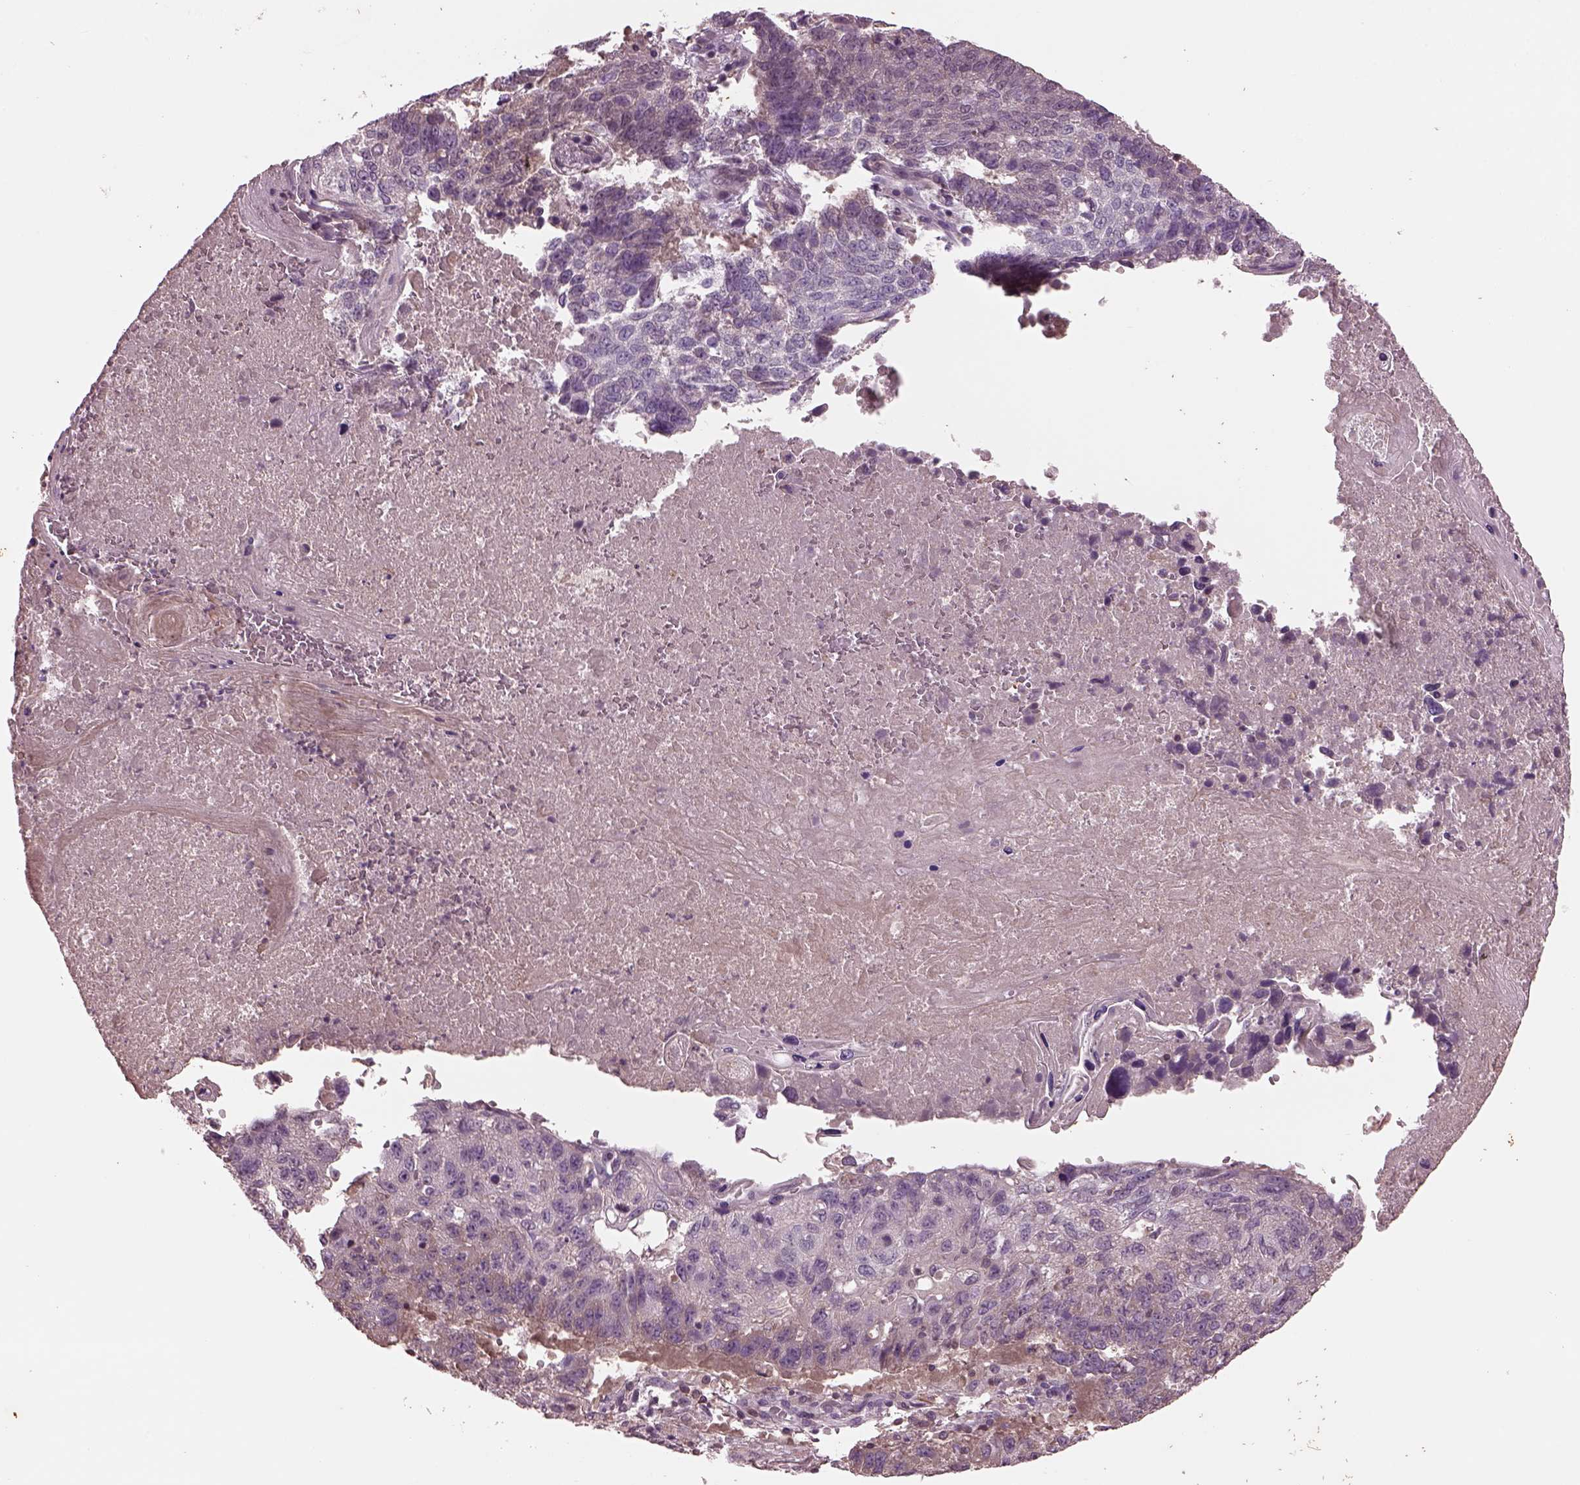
{"staining": {"intensity": "negative", "quantity": "none", "location": "none"}, "tissue": "lung cancer", "cell_type": "Tumor cells", "image_type": "cancer", "snomed": [{"axis": "morphology", "description": "Squamous cell carcinoma, NOS"}, {"axis": "topography", "description": "Lung"}], "caption": "Immunohistochemical staining of squamous cell carcinoma (lung) demonstrates no significant staining in tumor cells. (DAB (3,3'-diaminobenzidine) immunohistochemistry (IHC) visualized using brightfield microscopy, high magnification).", "gene": "PTX4", "patient": {"sex": "male", "age": 73}}